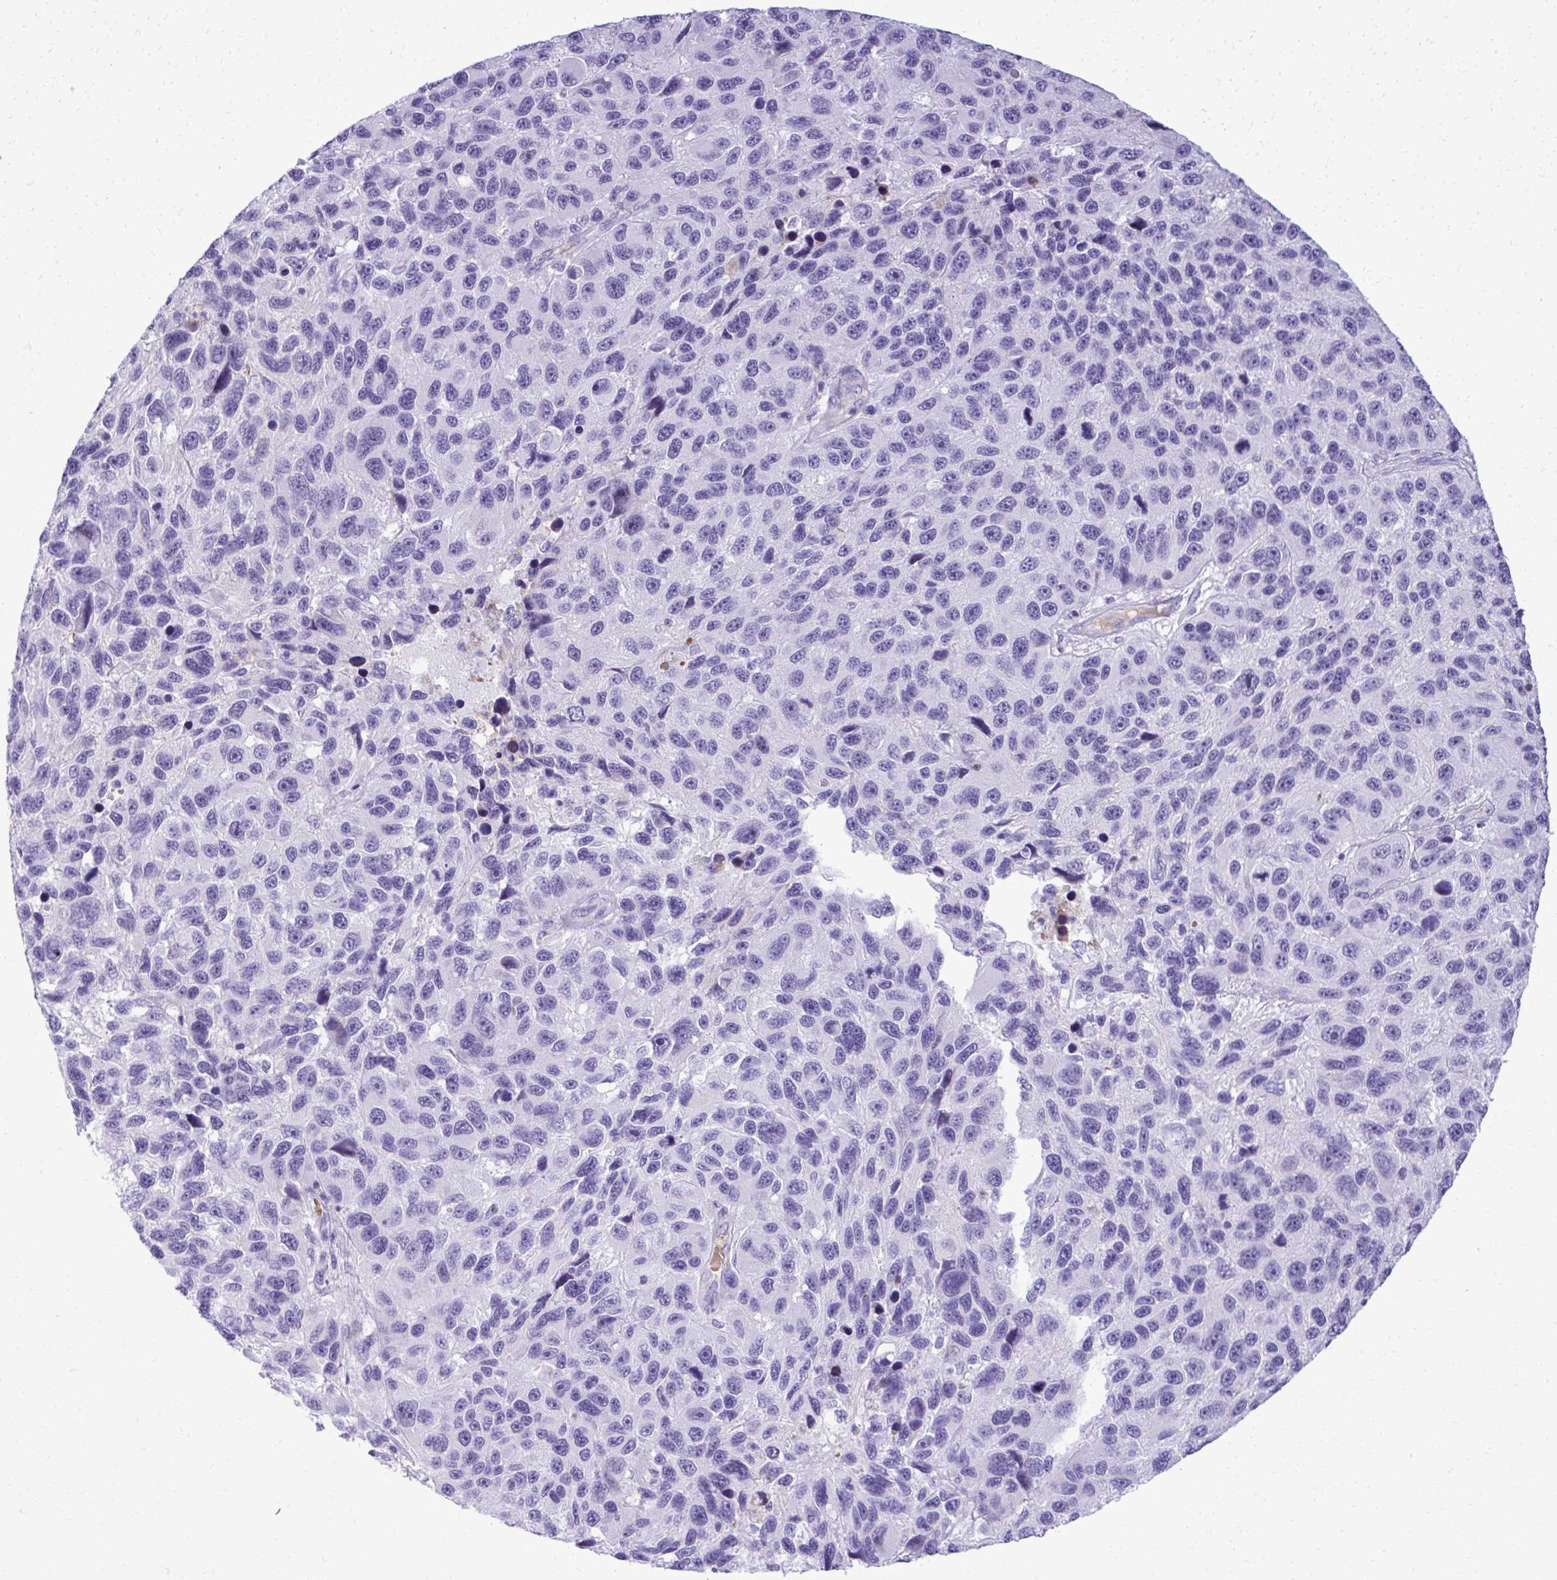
{"staining": {"intensity": "negative", "quantity": "none", "location": "none"}, "tissue": "melanoma", "cell_type": "Tumor cells", "image_type": "cancer", "snomed": [{"axis": "morphology", "description": "Malignant melanoma, NOS"}, {"axis": "topography", "description": "Skin"}], "caption": "Melanoma was stained to show a protein in brown. There is no significant expression in tumor cells.", "gene": "PITPNM3", "patient": {"sex": "male", "age": 53}}